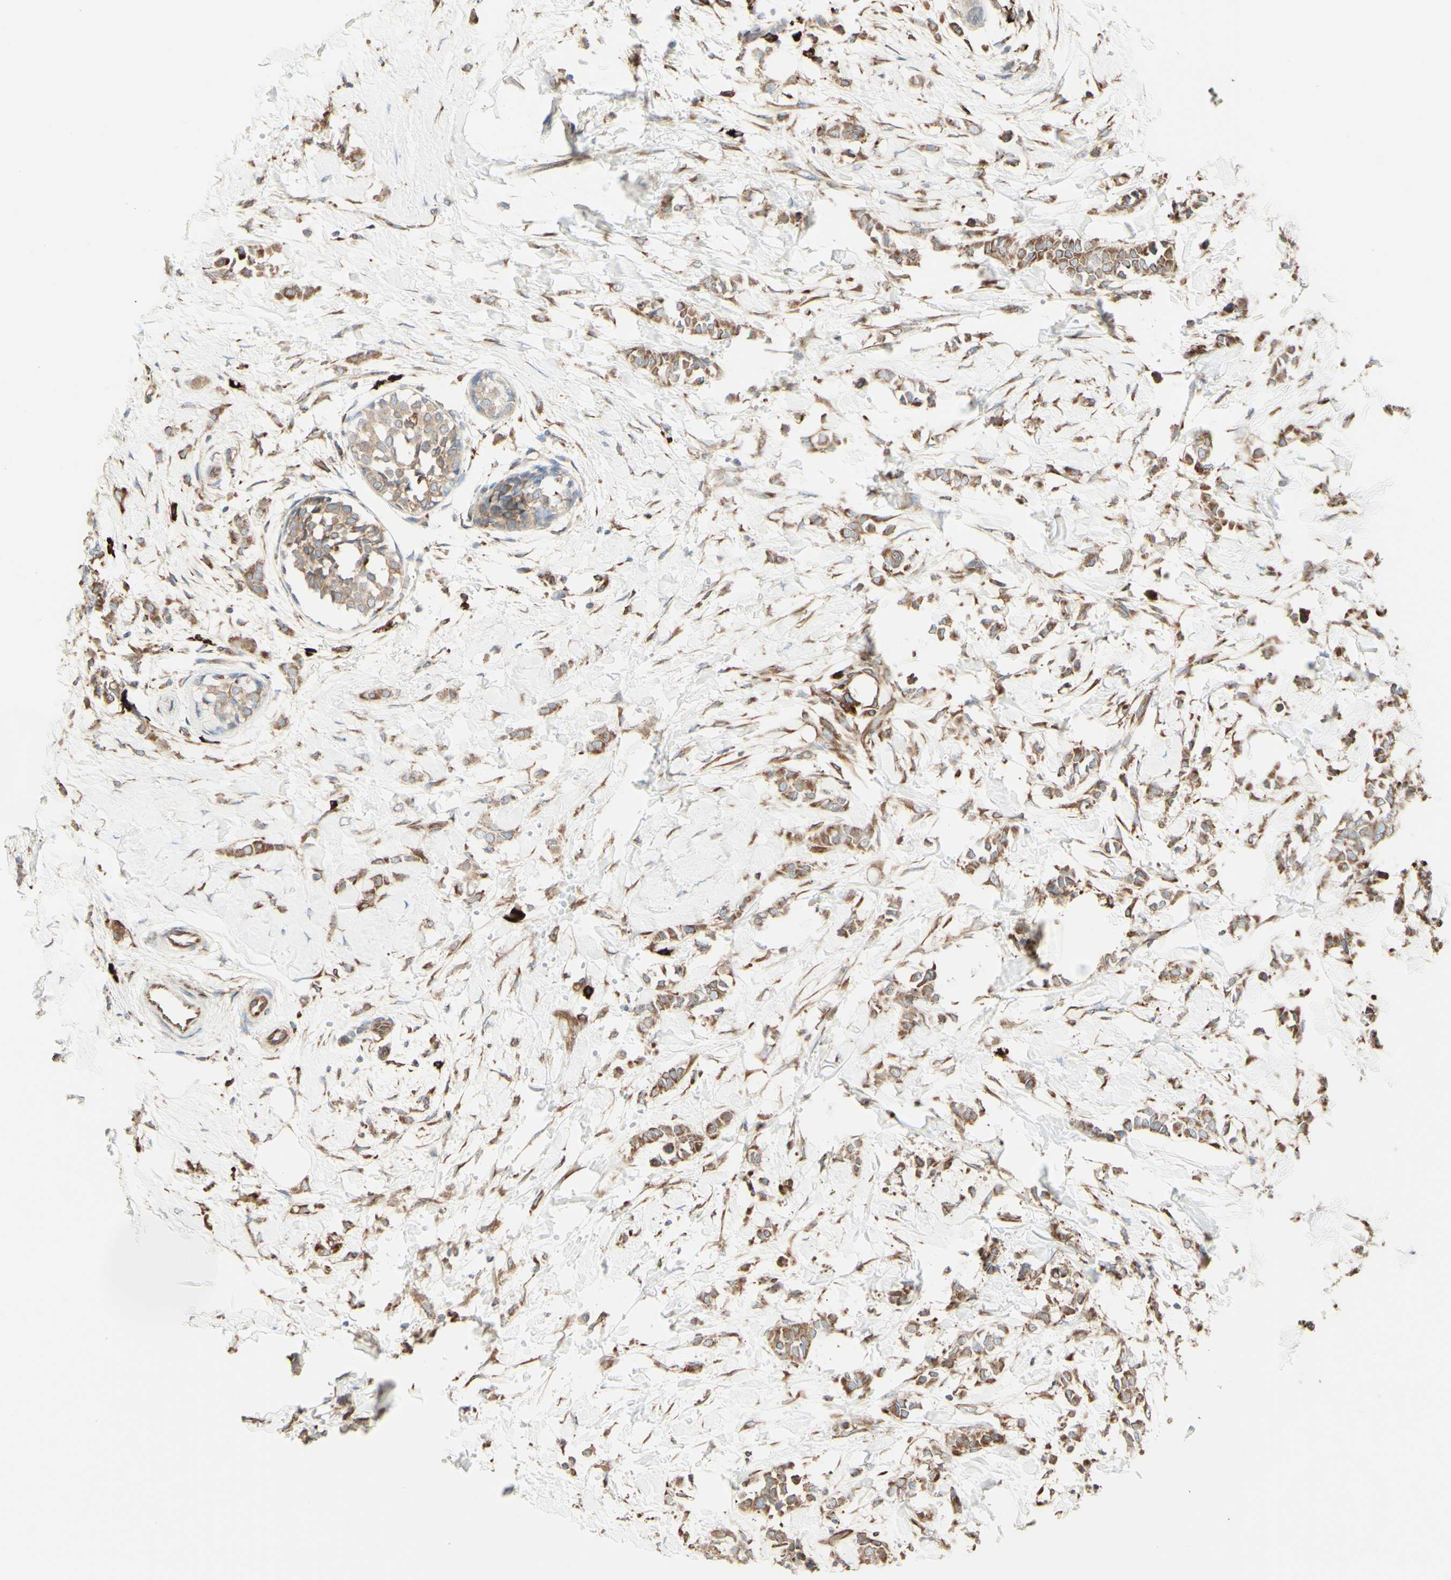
{"staining": {"intensity": "moderate", "quantity": ">75%", "location": "cytoplasmic/membranous"}, "tissue": "breast cancer", "cell_type": "Tumor cells", "image_type": "cancer", "snomed": [{"axis": "morphology", "description": "Lobular carcinoma, in situ"}, {"axis": "morphology", "description": "Lobular carcinoma"}, {"axis": "topography", "description": "Breast"}], "caption": "An immunohistochemistry image of neoplastic tissue is shown. Protein staining in brown highlights moderate cytoplasmic/membranous positivity in lobular carcinoma (breast) within tumor cells.", "gene": "DNAJB11", "patient": {"sex": "female", "age": 41}}